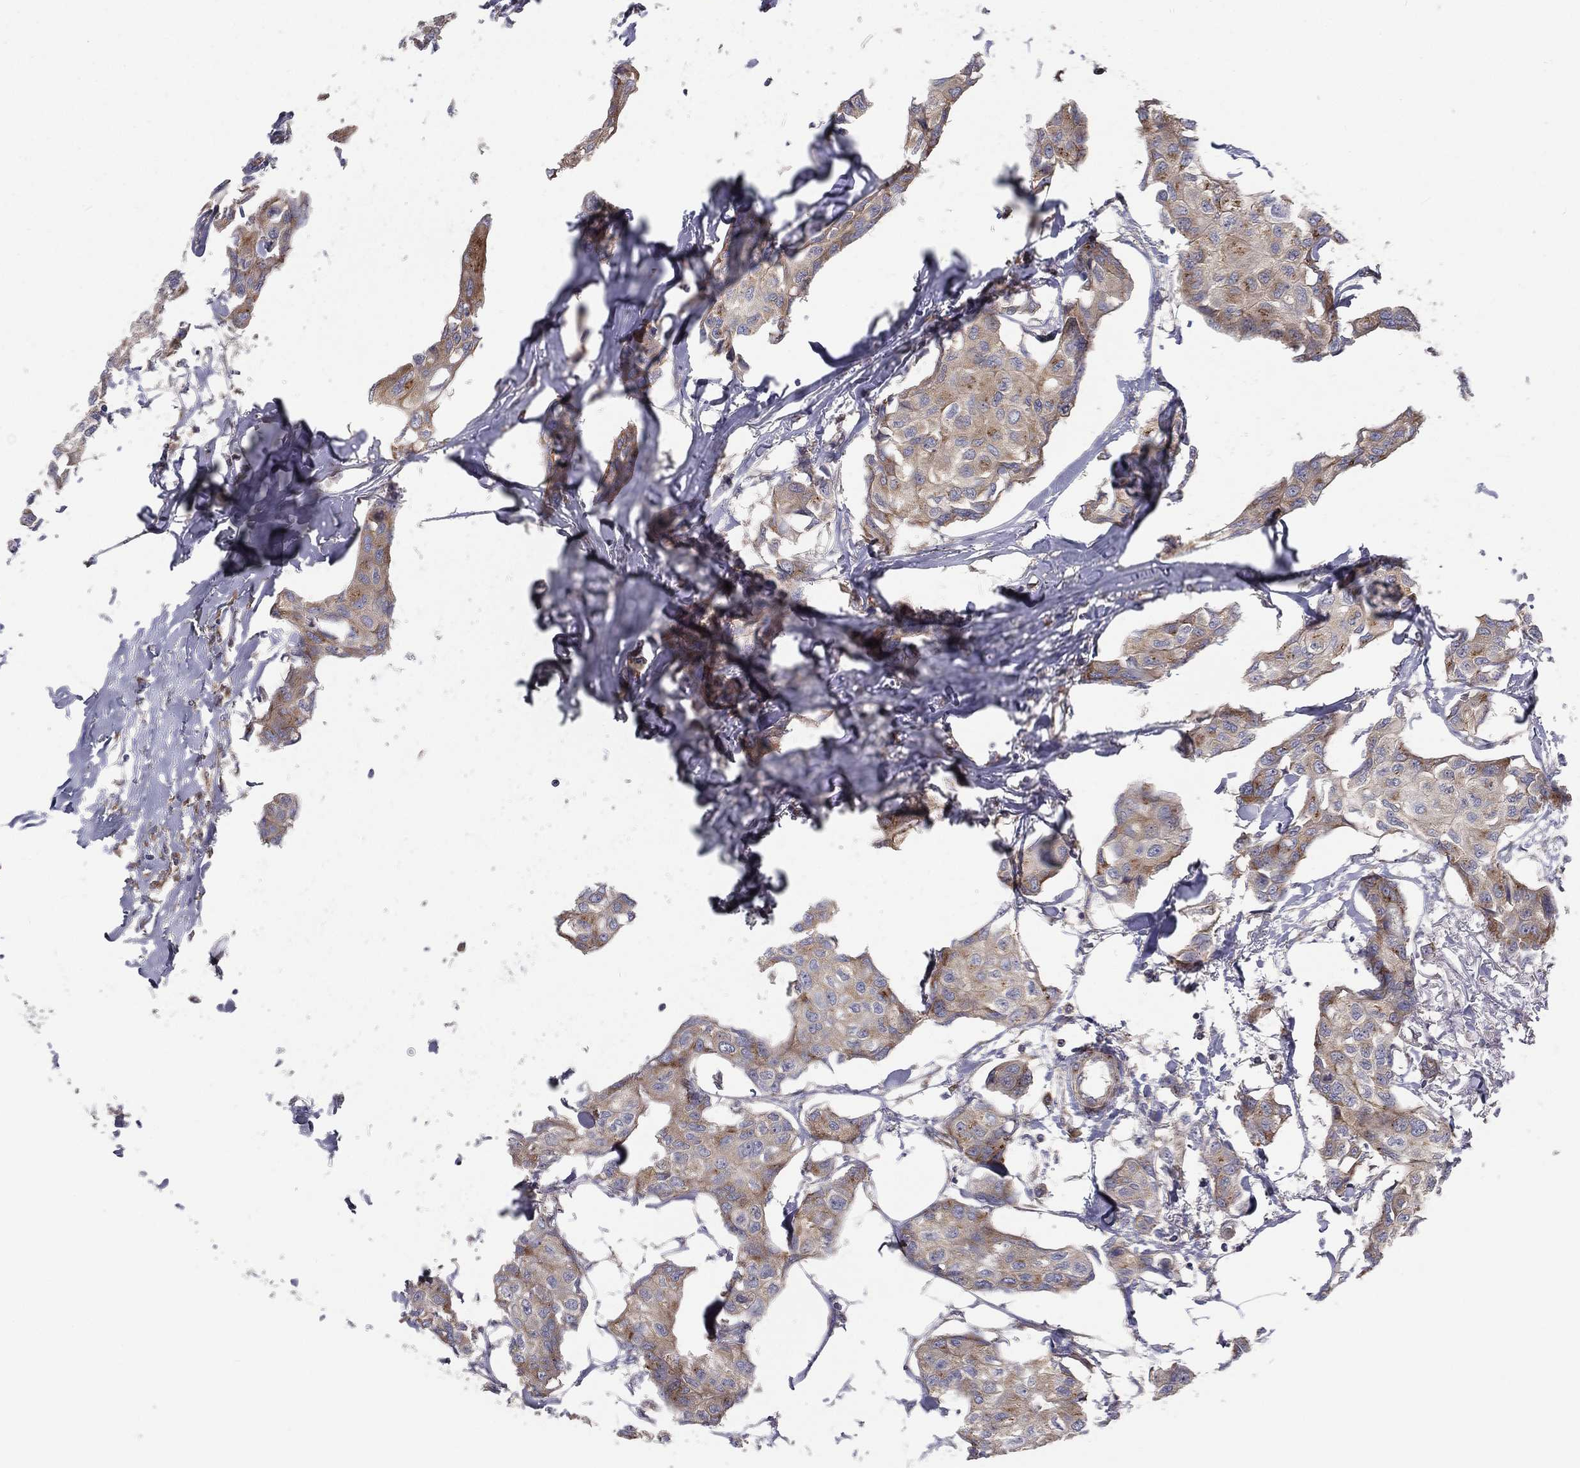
{"staining": {"intensity": "moderate", "quantity": "<25%", "location": "cytoplasmic/membranous"}, "tissue": "breast cancer", "cell_type": "Tumor cells", "image_type": "cancer", "snomed": [{"axis": "morphology", "description": "Duct carcinoma"}, {"axis": "topography", "description": "Breast"}], "caption": "The photomicrograph exhibits a brown stain indicating the presence of a protein in the cytoplasmic/membranous of tumor cells in intraductal carcinoma (breast).", "gene": "EIF2B5", "patient": {"sex": "female", "age": 80}}